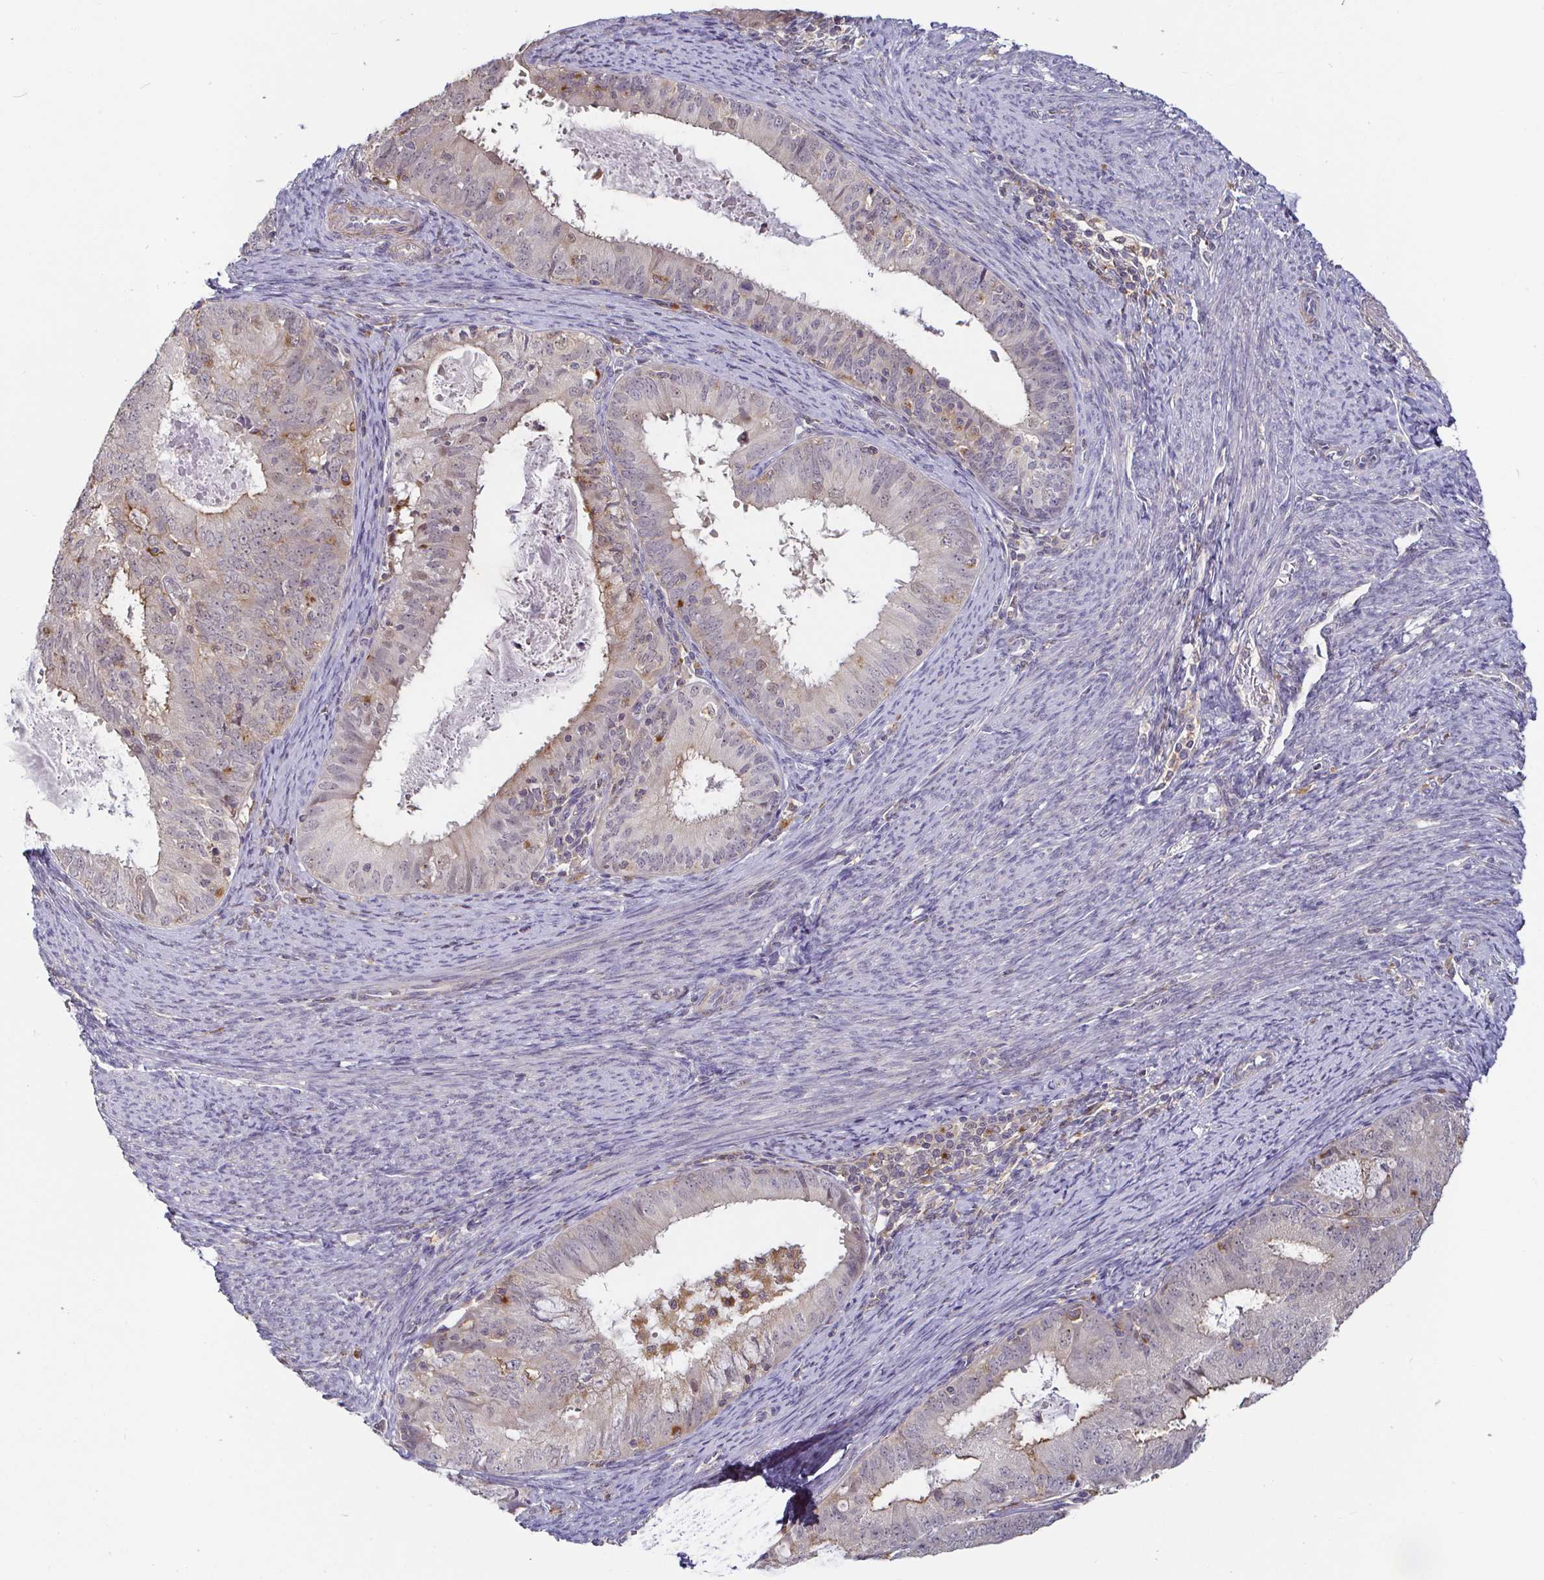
{"staining": {"intensity": "weak", "quantity": "<25%", "location": "cytoplasmic/membranous"}, "tissue": "endometrial cancer", "cell_type": "Tumor cells", "image_type": "cancer", "snomed": [{"axis": "morphology", "description": "Adenocarcinoma, NOS"}, {"axis": "topography", "description": "Endometrium"}], "caption": "This is an IHC histopathology image of endometrial cancer (adenocarcinoma). There is no positivity in tumor cells.", "gene": "CDH18", "patient": {"sex": "female", "age": 57}}